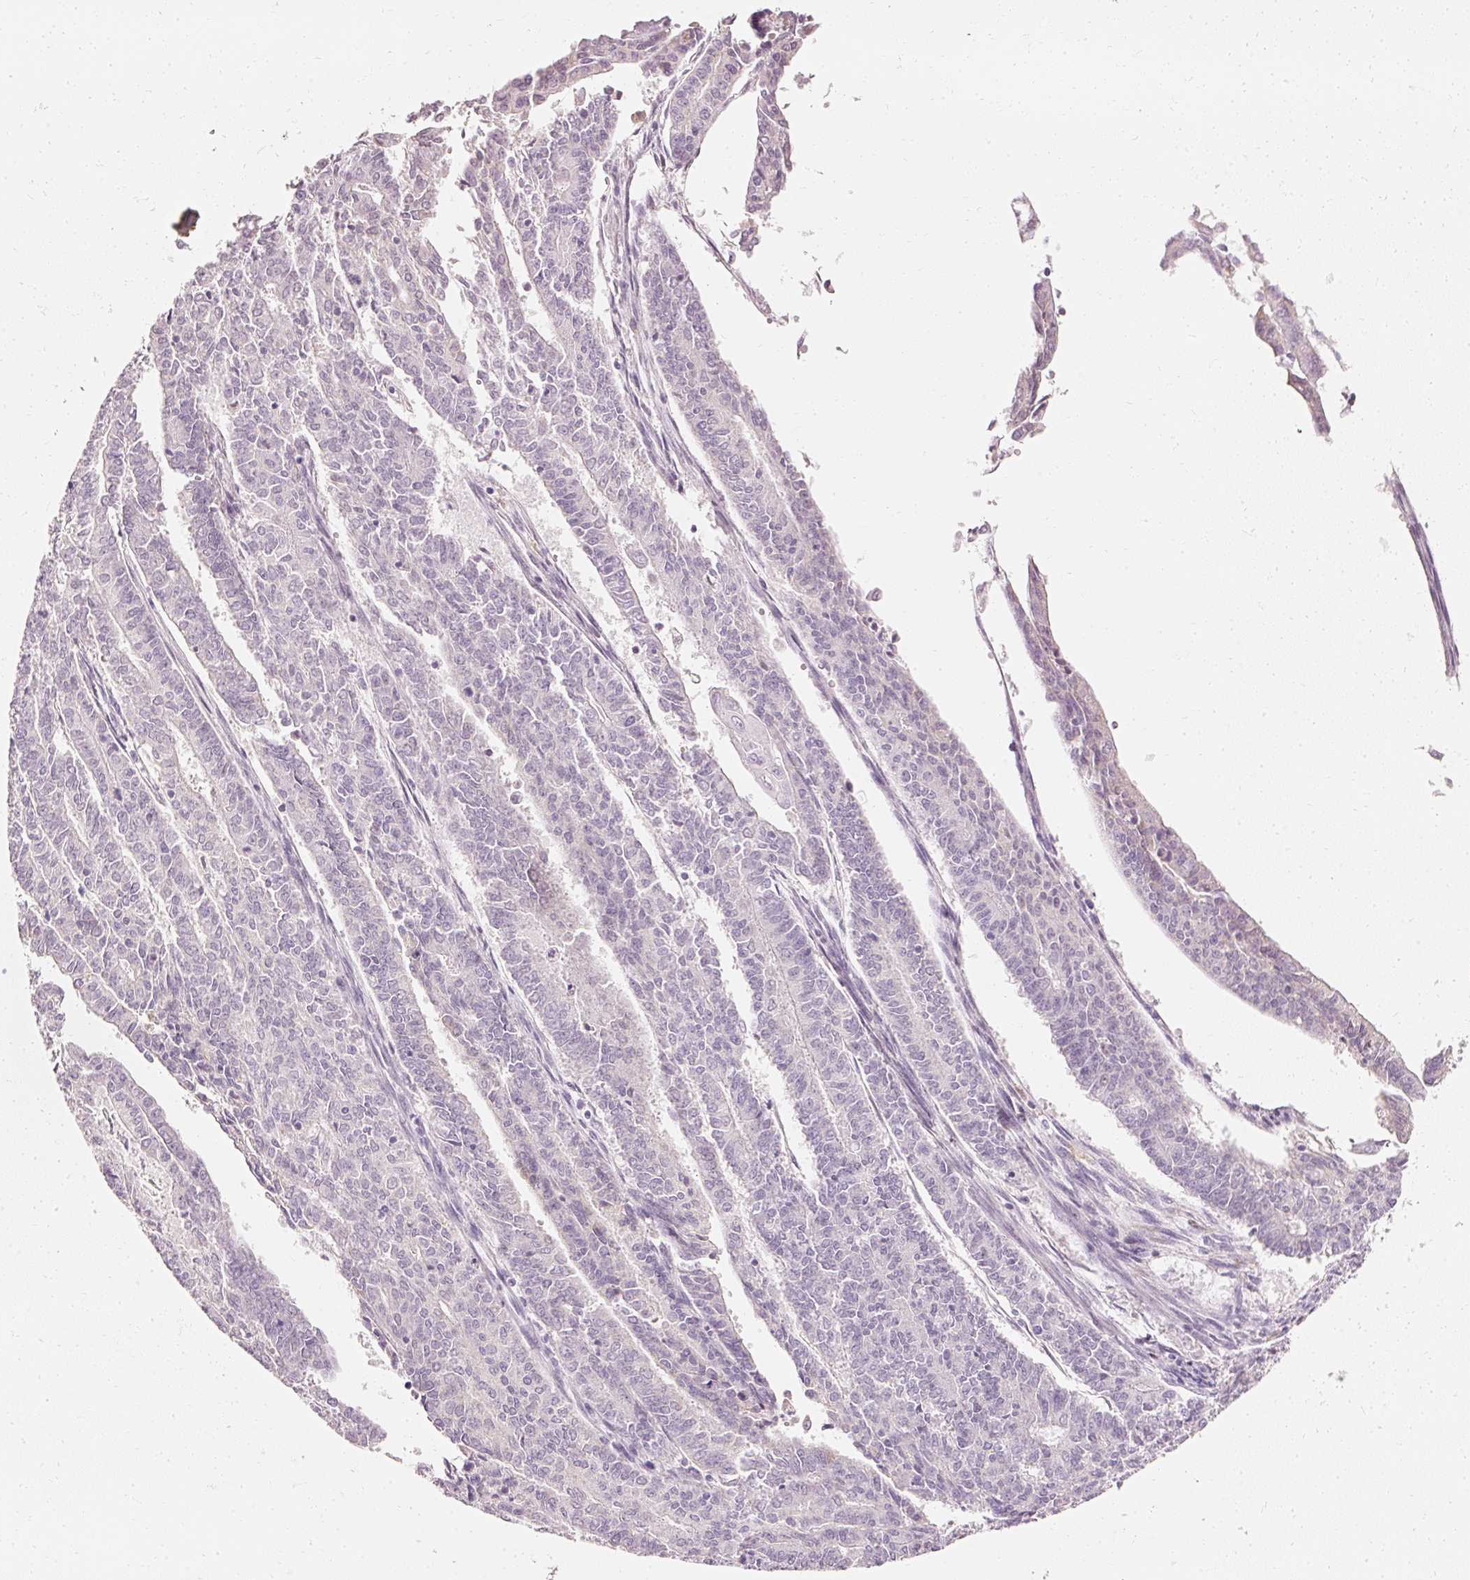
{"staining": {"intensity": "weak", "quantity": "<25%", "location": "nuclear"}, "tissue": "endometrial cancer", "cell_type": "Tumor cells", "image_type": "cancer", "snomed": [{"axis": "morphology", "description": "Adenocarcinoma, NOS"}, {"axis": "topography", "description": "Endometrium"}], "caption": "This is an IHC photomicrograph of human endometrial cancer (adenocarcinoma). There is no positivity in tumor cells.", "gene": "ELAVL3", "patient": {"sex": "female", "age": 59}}